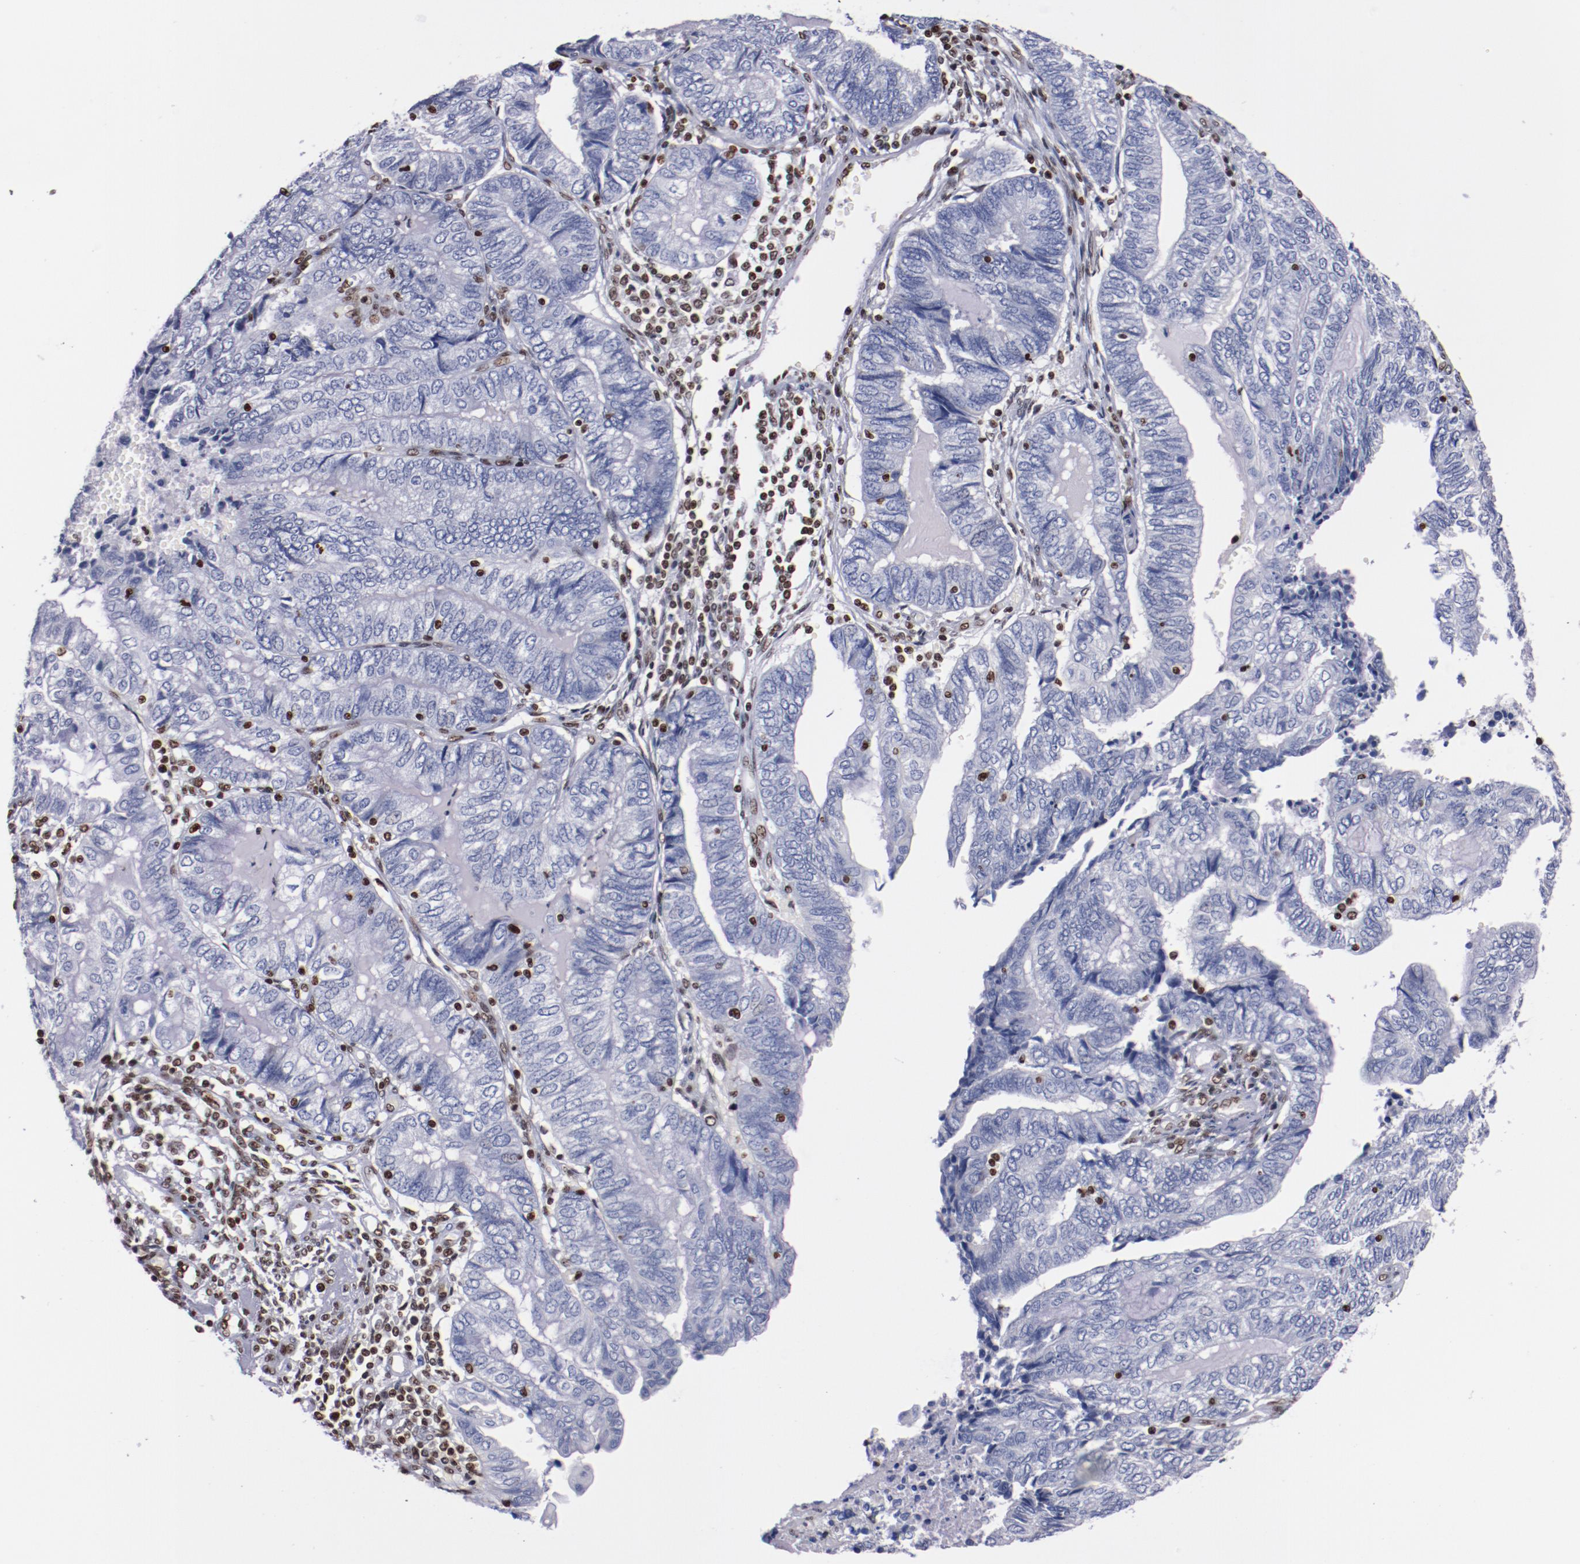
{"staining": {"intensity": "negative", "quantity": "none", "location": "none"}, "tissue": "endometrial cancer", "cell_type": "Tumor cells", "image_type": "cancer", "snomed": [{"axis": "morphology", "description": "Adenocarcinoma, NOS"}, {"axis": "topography", "description": "Uterus"}, {"axis": "topography", "description": "Endometrium"}], "caption": "This image is of endometrial cancer (adenocarcinoma) stained with immunohistochemistry to label a protein in brown with the nuclei are counter-stained blue. There is no staining in tumor cells.", "gene": "IFI16", "patient": {"sex": "female", "age": 70}}